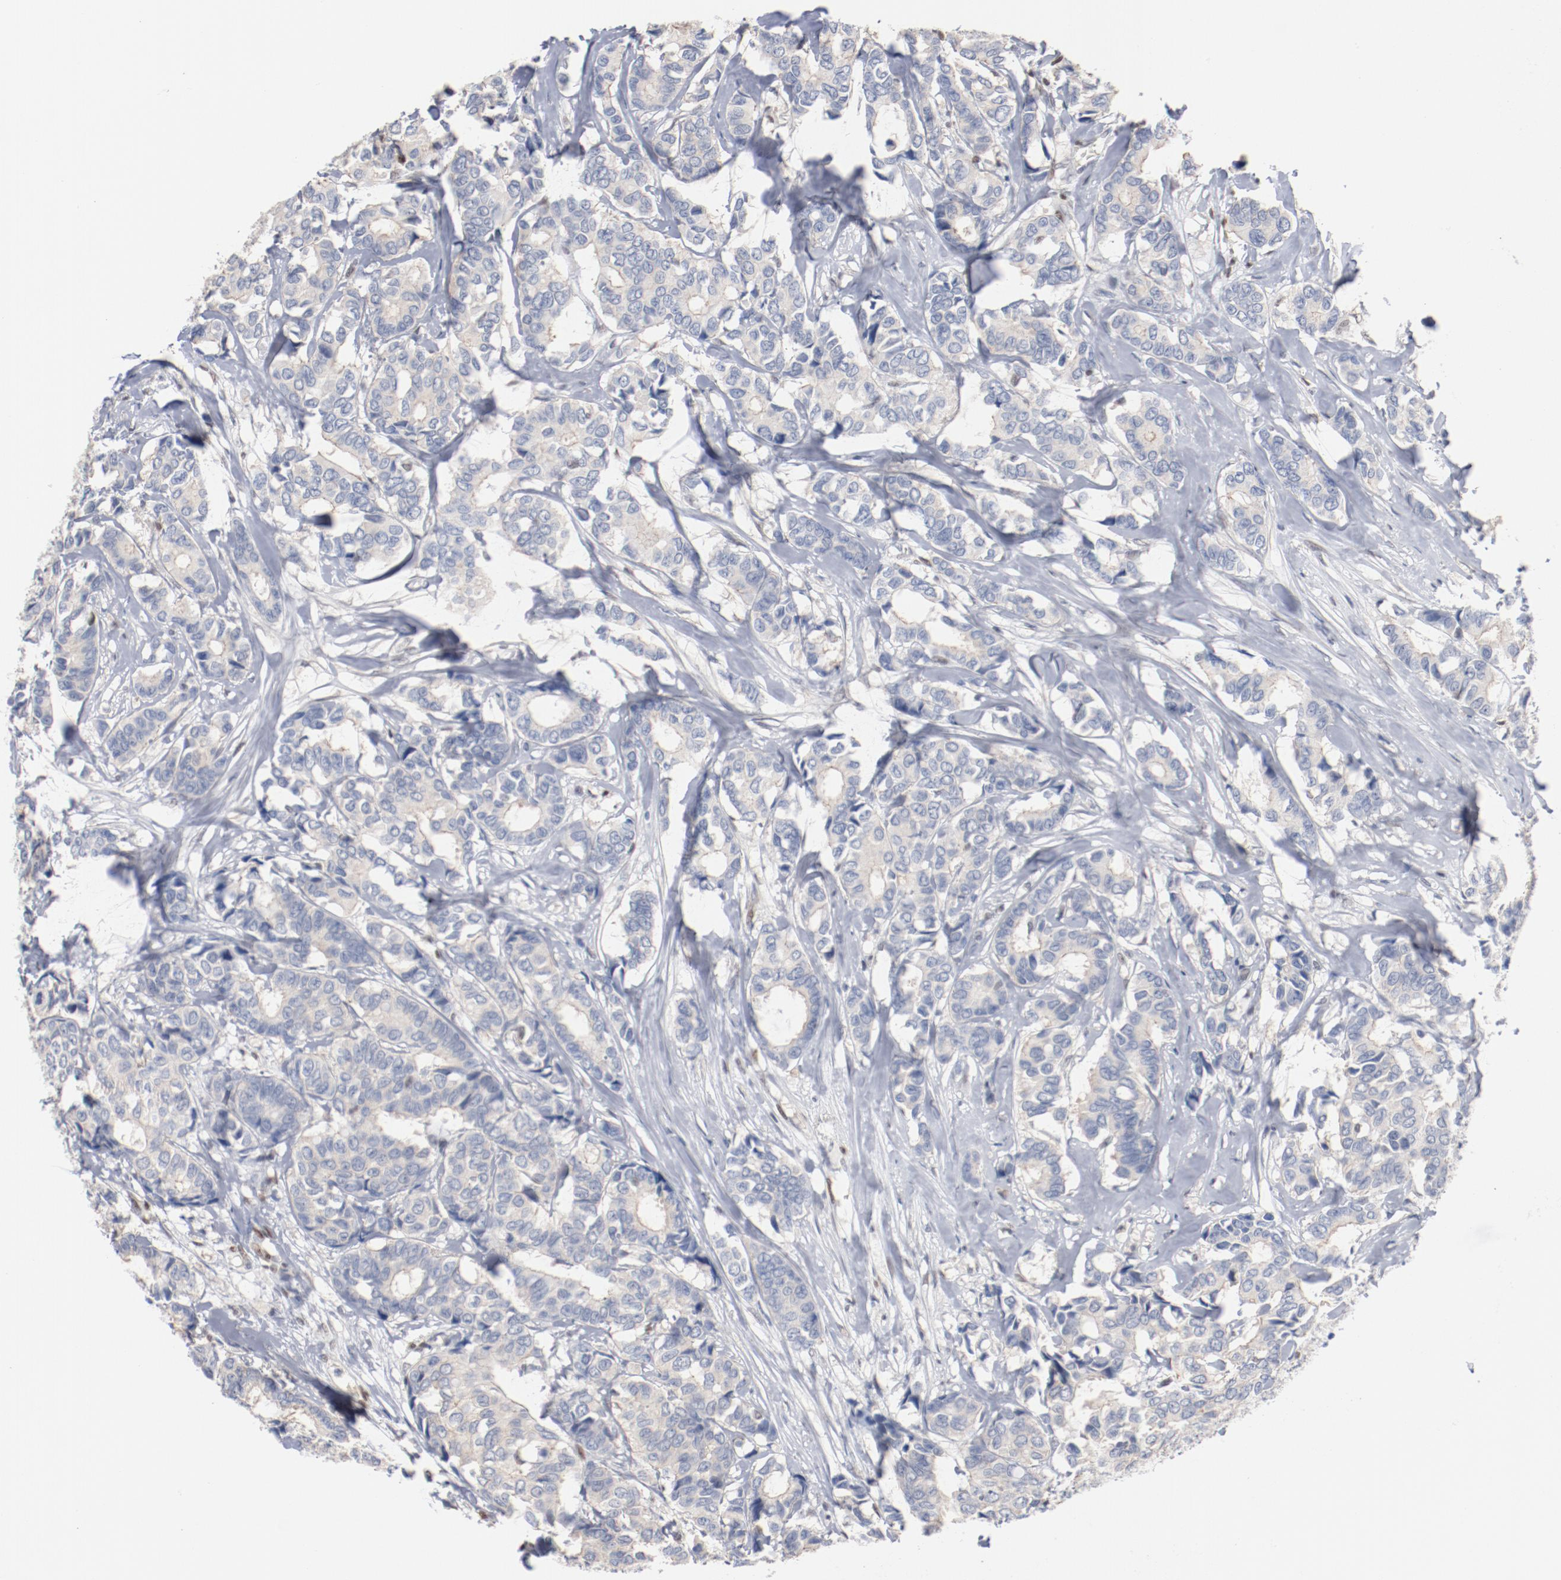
{"staining": {"intensity": "negative", "quantity": "none", "location": "none"}, "tissue": "breast cancer", "cell_type": "Tumor cells", "image_type": "cancer", "snomed": [{"axis": "morphology", "description": "Duct carcinoma"}, {"axis": "topography", "description": "Breast"}], "caption": "This is an immunohistochemistry (IHC) image of human infiltrating ductal carcinoma (breast). There is no staining in tumor cells.", "gene": "ZEB2", "patient": {"sex": "female", "age": 87}}